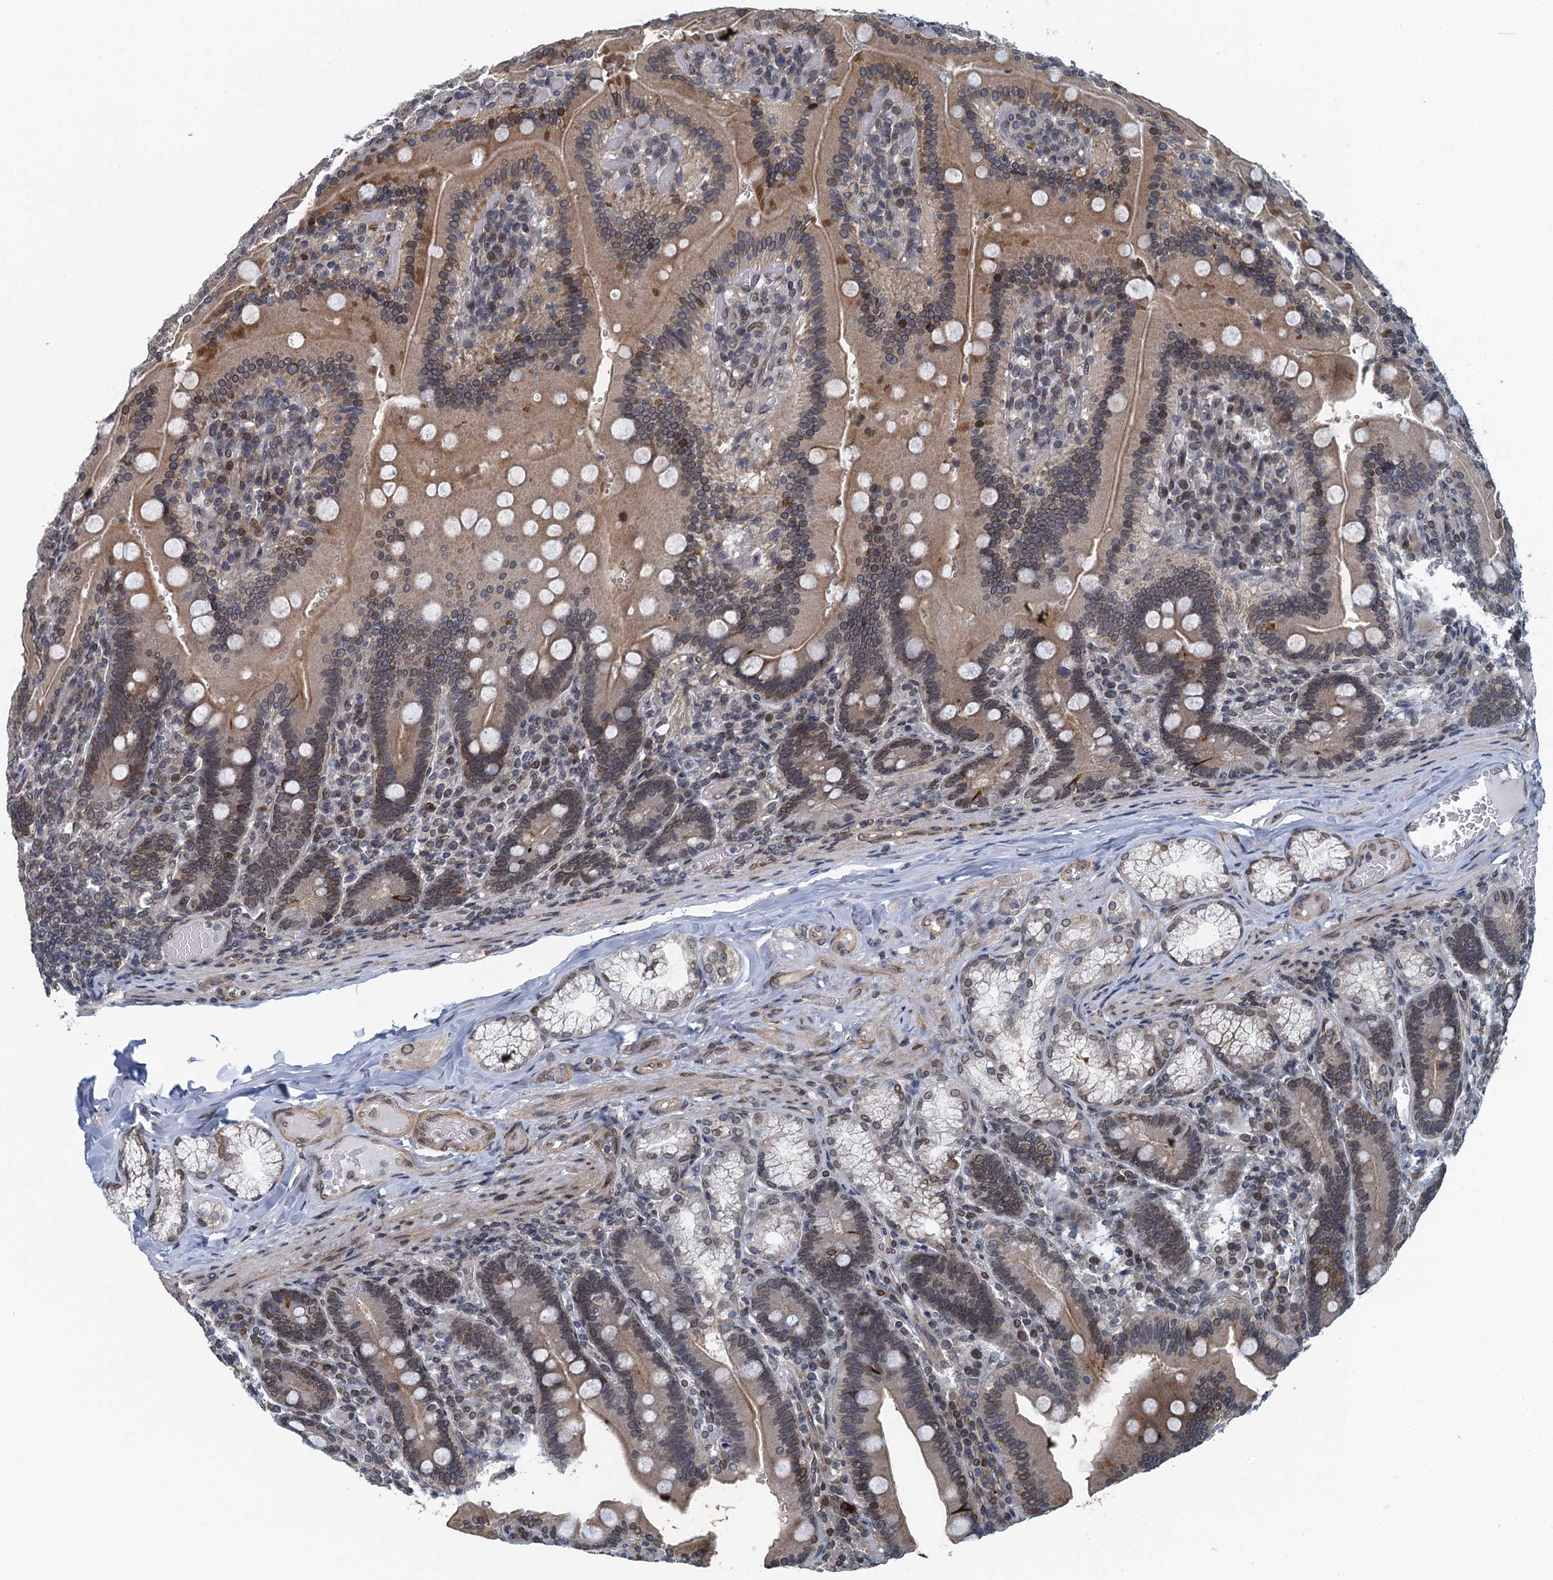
{"staining": {"intensity": "moderate", "quantity": "25%-75%", "location": "cytoplasmic/membranous,nuclear"}, "tissue": "duodenum", "cell_type": "Glandular cells", "image_type": "normal", "snomed": [{"axis": "morphology", "description": "Normal tissue, NOS"}, {"axis": "topography", "description": "Duodenum"}], "caption": "Human duodenum stained for a protein (brown) exhibits moderate cytoplasmic/membranous,nuclear positive positivity in approximately 25%-75% of glandular cells.", "gene": "CCDC34", "patient": {"sex": "female", "age": 62}}